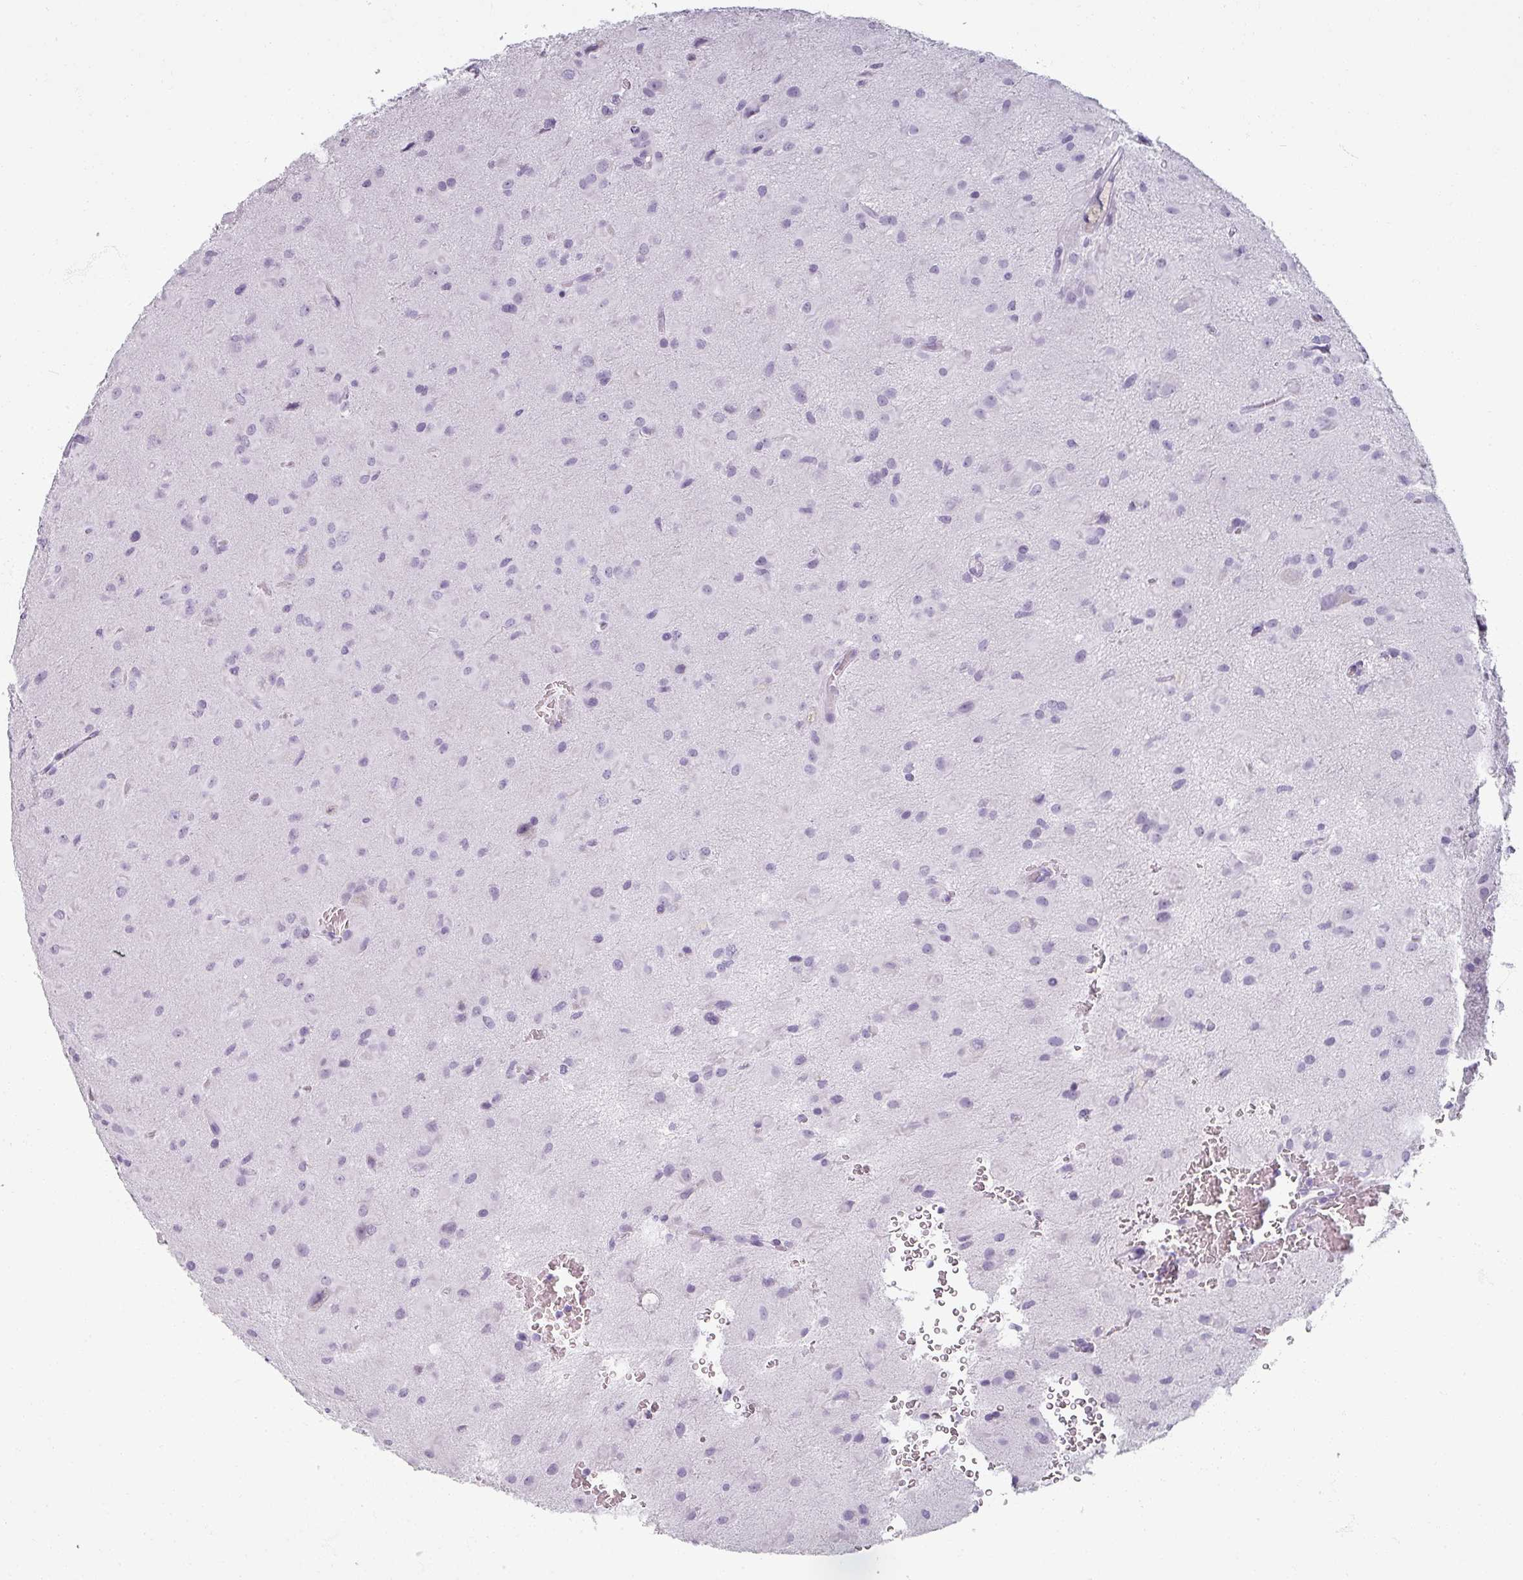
{"staining": {"intensity": "negative", "quantity": "none", "location": "none"}, "tissue": "glioma", "cell_type": "Tumor cells", "image_type": "cancer", "snomed": [{"axis": "morphology", "description": "Glioma, malignant, Low grade"}, {"axis": "topography", "description": "Brain"}], "caption": "Malignant glioma (low-grade) was stained to show a protein in brown. There is no significant staining in tumor cells. (DAB IHC, high magnification).", "gene": "REG3G", "patient": {"sex": "male", "age": 58}}